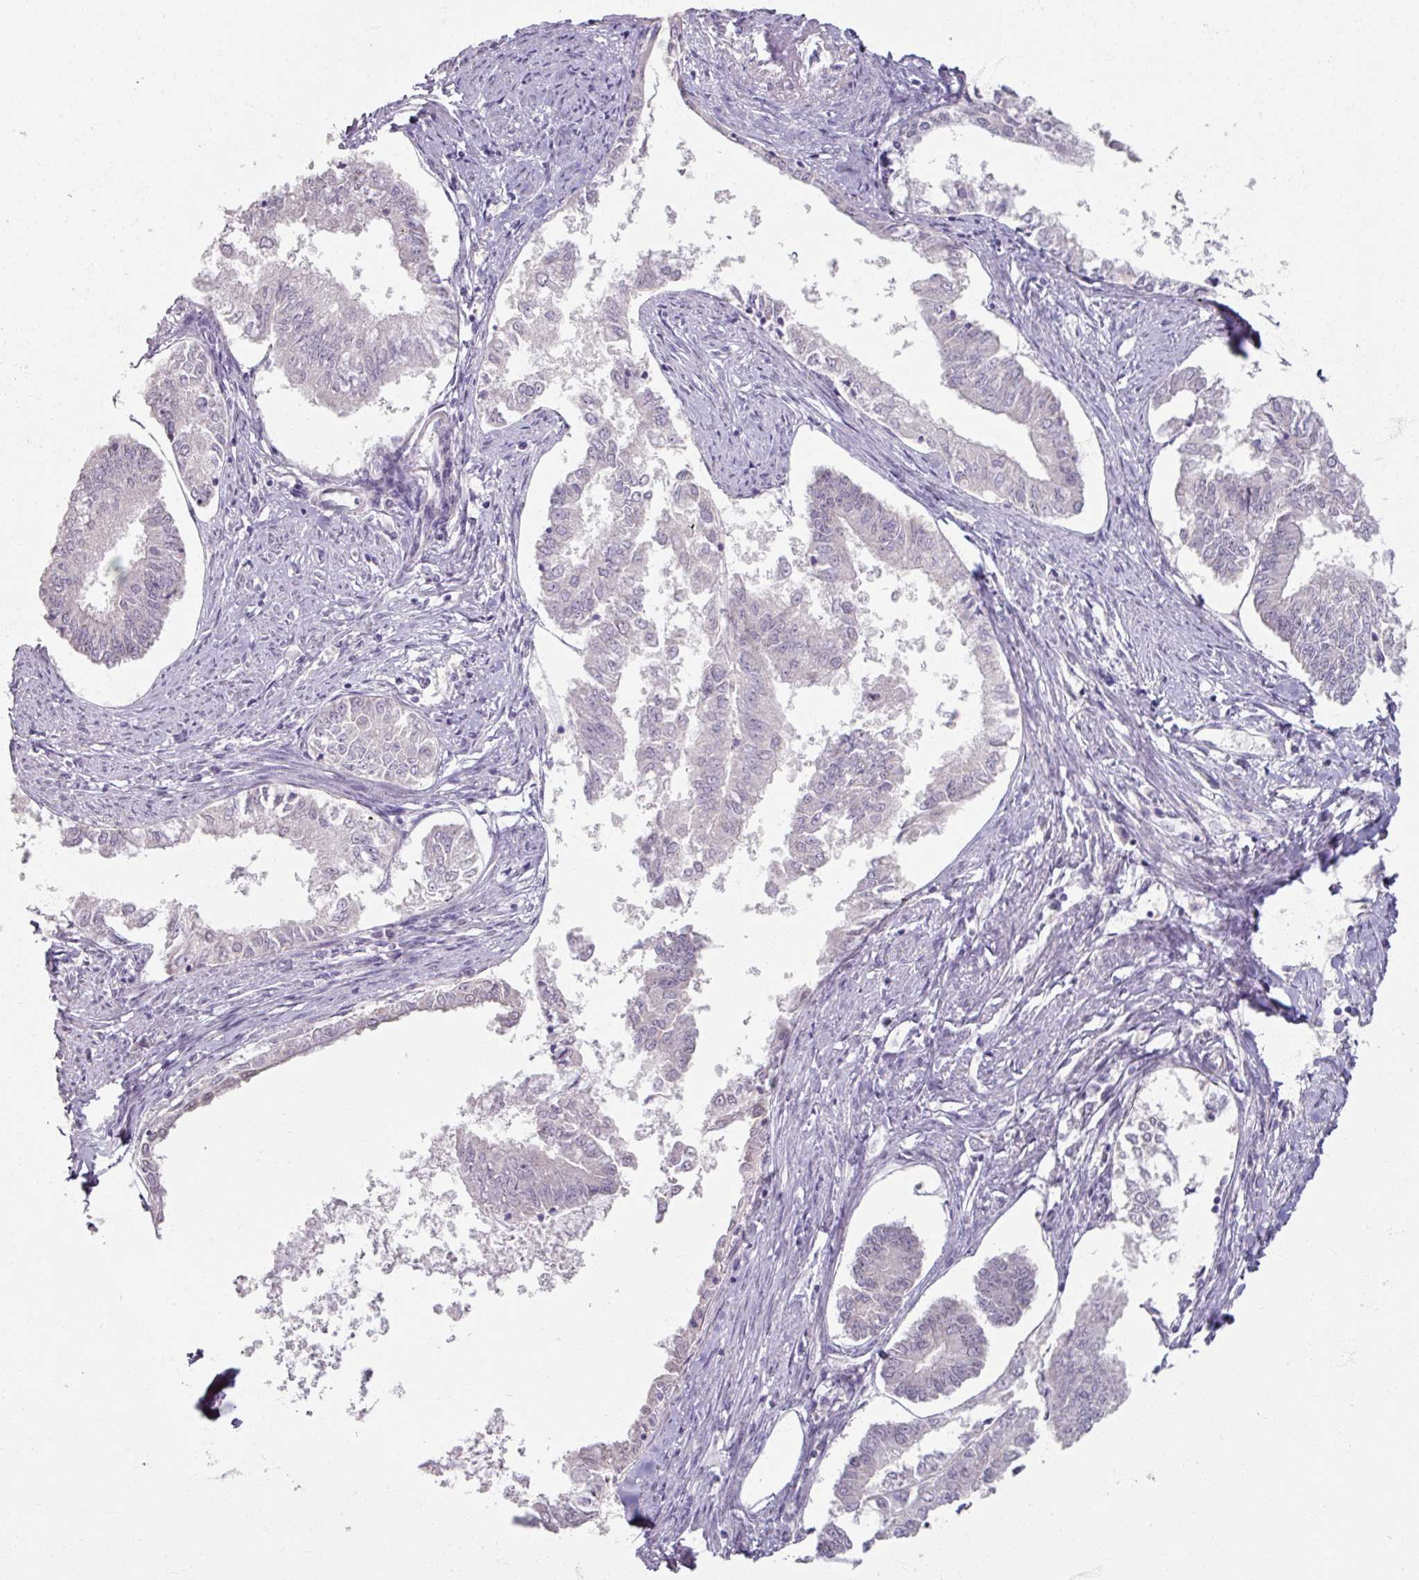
{"staining": {"intensity": "negative", "quantity": "none", "location": "none"}, "tissue": "endometrial cancer", "cell_type": "Tumor cells", "image_type": "cancer", "snomed": [{"axis": "morphology", "description": "Adenocarcinoma, NOS"}, {"axis": "topography", "description": "Endometrium"}], "caption": "High power microscopy histopathology image of an immunohistochemistry photomicrograph of endometrial cancer, revealing no significant staining in tumor cells. The staining is performed using DAB (3,3'-diaminobenzidine) brown chromogen with nuclei counter-stained in using hematoxylin.", "gene": "SOX11", "patient": {"sex": "female", "age": 76}}